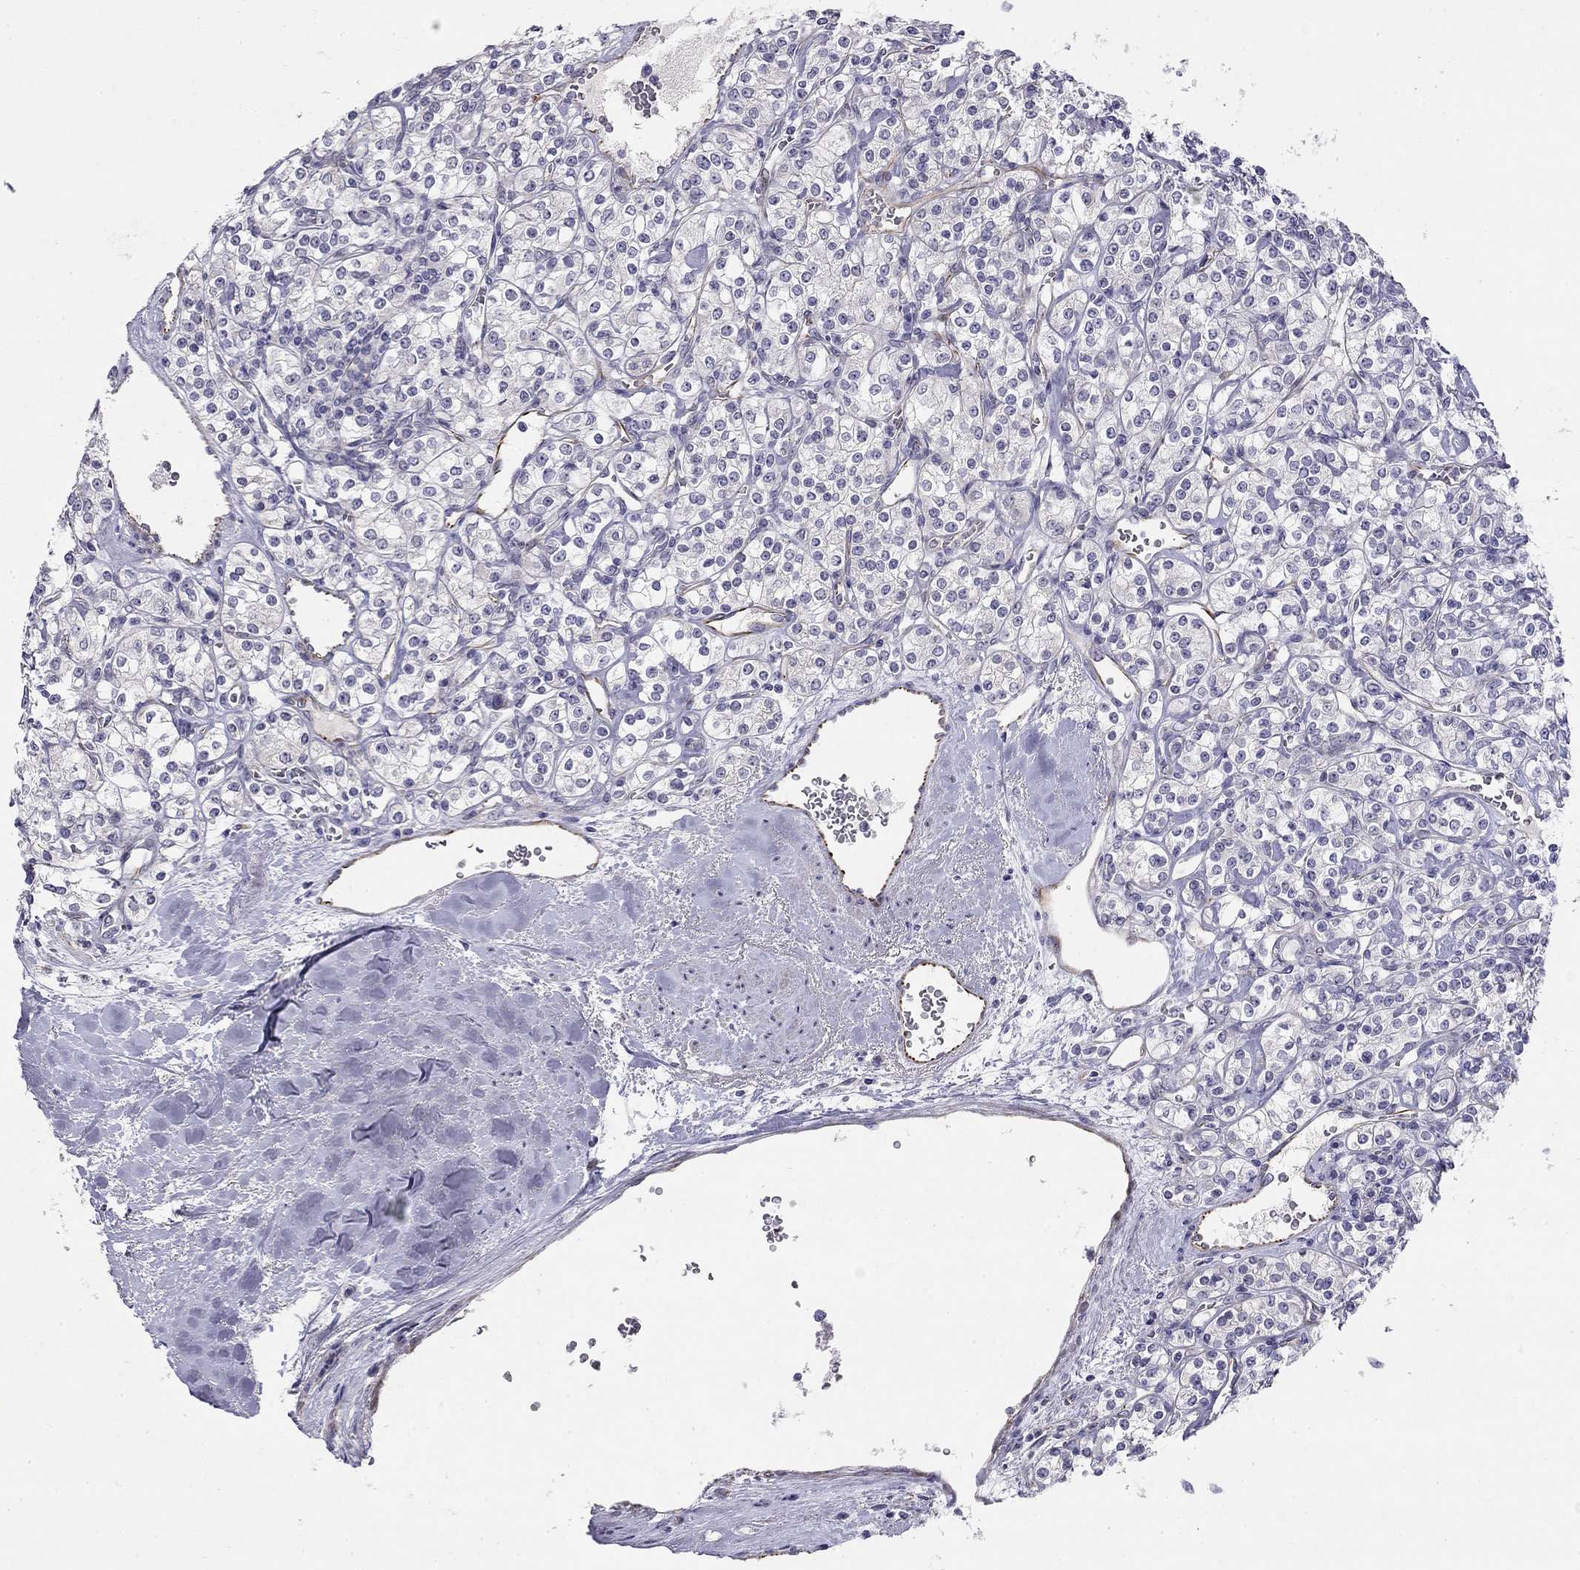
{"staining": {"intensity": "negative", "quantity": "none", "location": "none"}, "tissue": "renal cancer", "cell_type": "Tumor cells", "image_type": "cancer", "snomed": [{"axis": "morphology", "description": "Adenocarcinoma, NOS"}, {"axis": "topography", "description": "Kidney"}], "caption": "Tumor cells are negative for protein expression in human renal cancer (adenocarcinoma). Brightfield microscopy of immunohistochemistry stained with DAB (brown) and hematoxylin (blue), captured at high magnification.", "gene": "RTL1", "patient": {"sex": "male", "age": 77}}